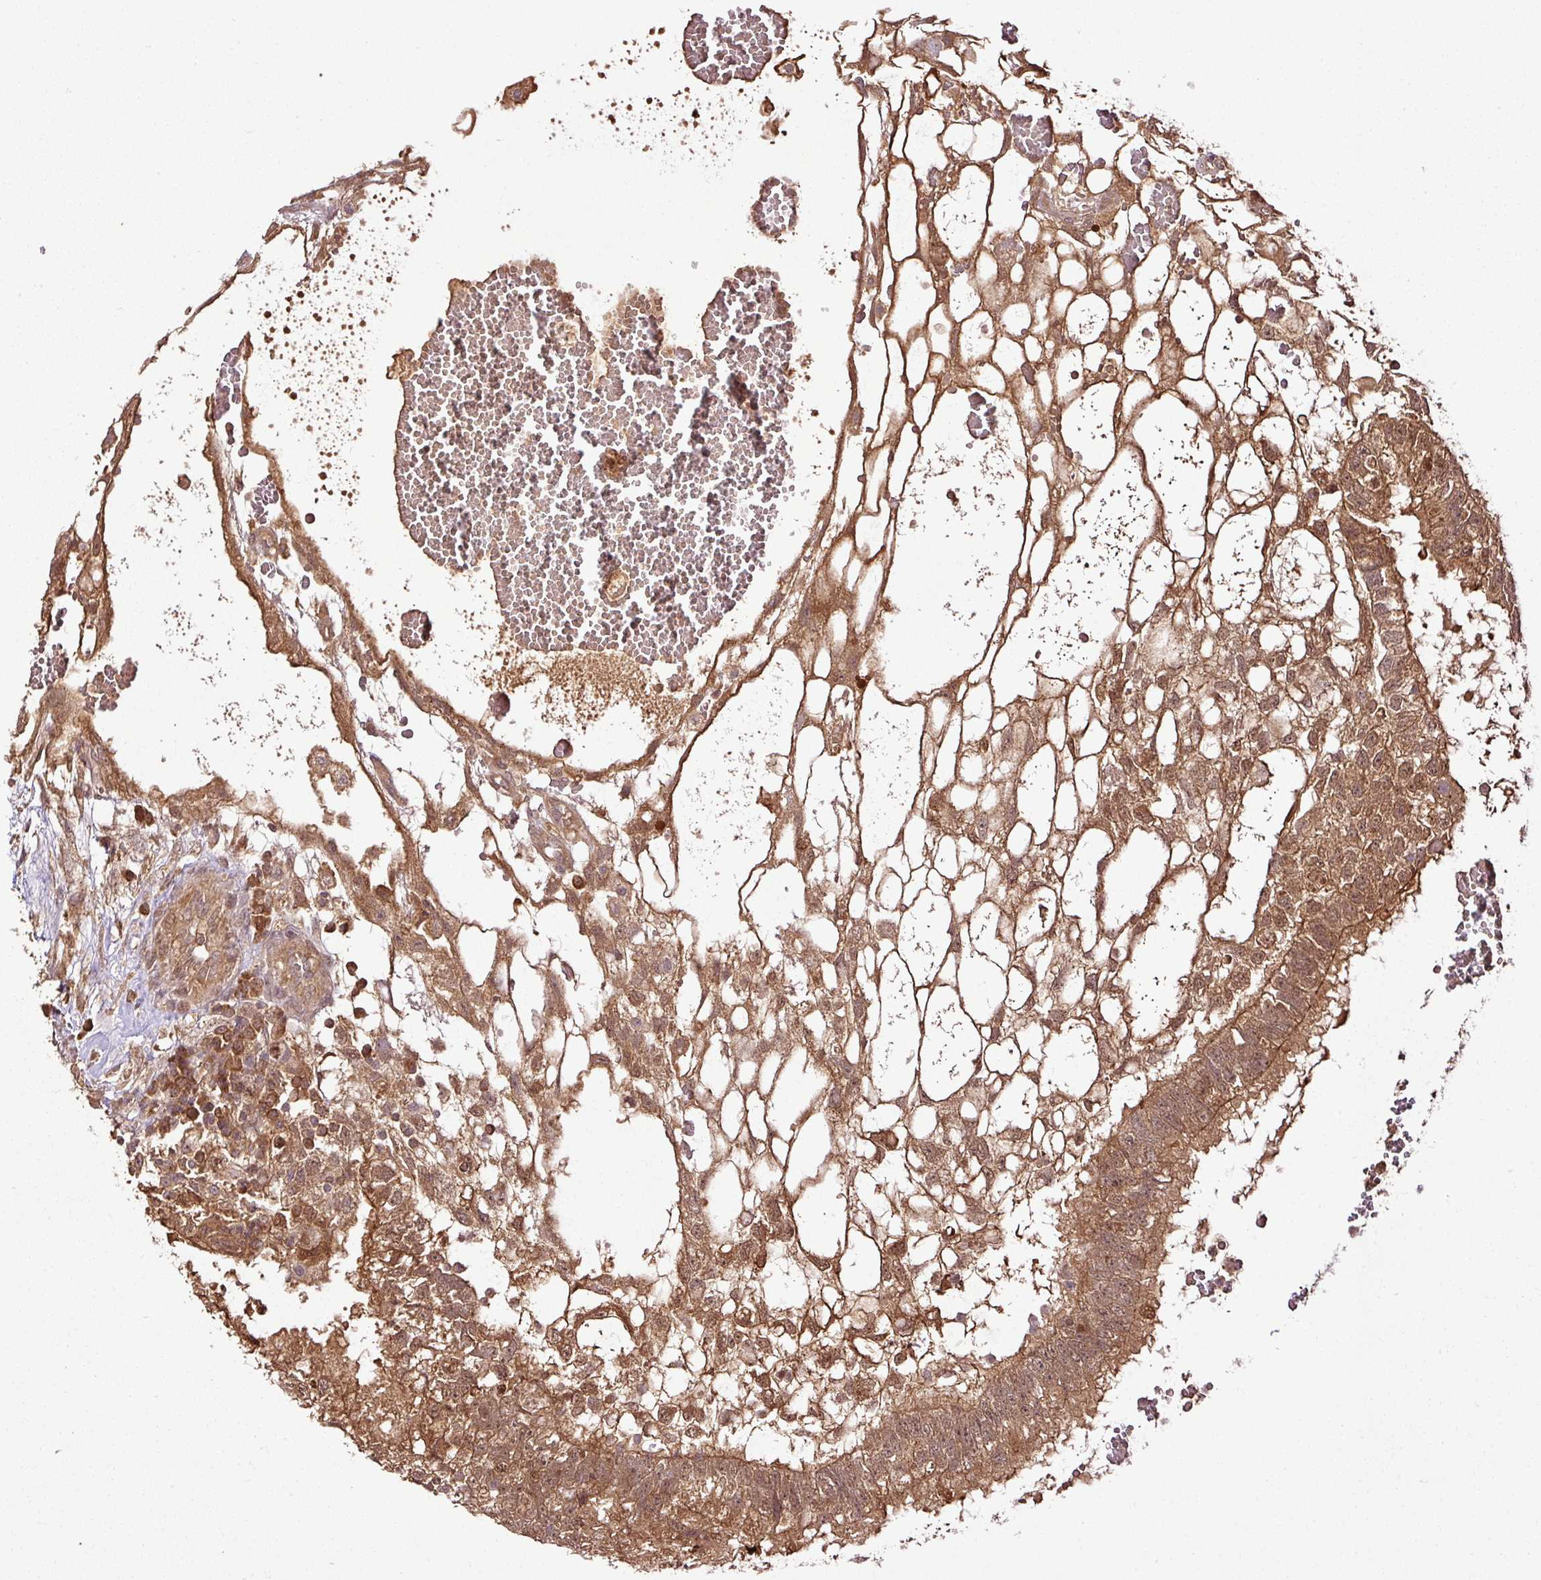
{"staining": {"intensity": "moderate", "quantity": ">75%", "location": "cytoplasmic/membranous,nuclear"}, "tissue": "testis cancer", "cell_type": "Tumor cells", "image_type": "cancer", "snomed": [{"axis": "morphology", "description": "Normal tissue, NOS"}, {"axis": "morphology", "description": "Carcinoma, Embryonal, NOS"}, {"axis": "topography", "description": "Testis"}], "caption": "The micrograph demonstrates a brown stain indicating the presence of a protein in the cytoplasmic/membranous and nuclear of tumor cells in testis embryonal carcinoma. The staining is performed using DAB brown chromogen to label protein expression. The nuclei are counter-stained blue using hematoxylin.", "gene": "FAIM", "patient": {"sex": "male", "age": 32}}